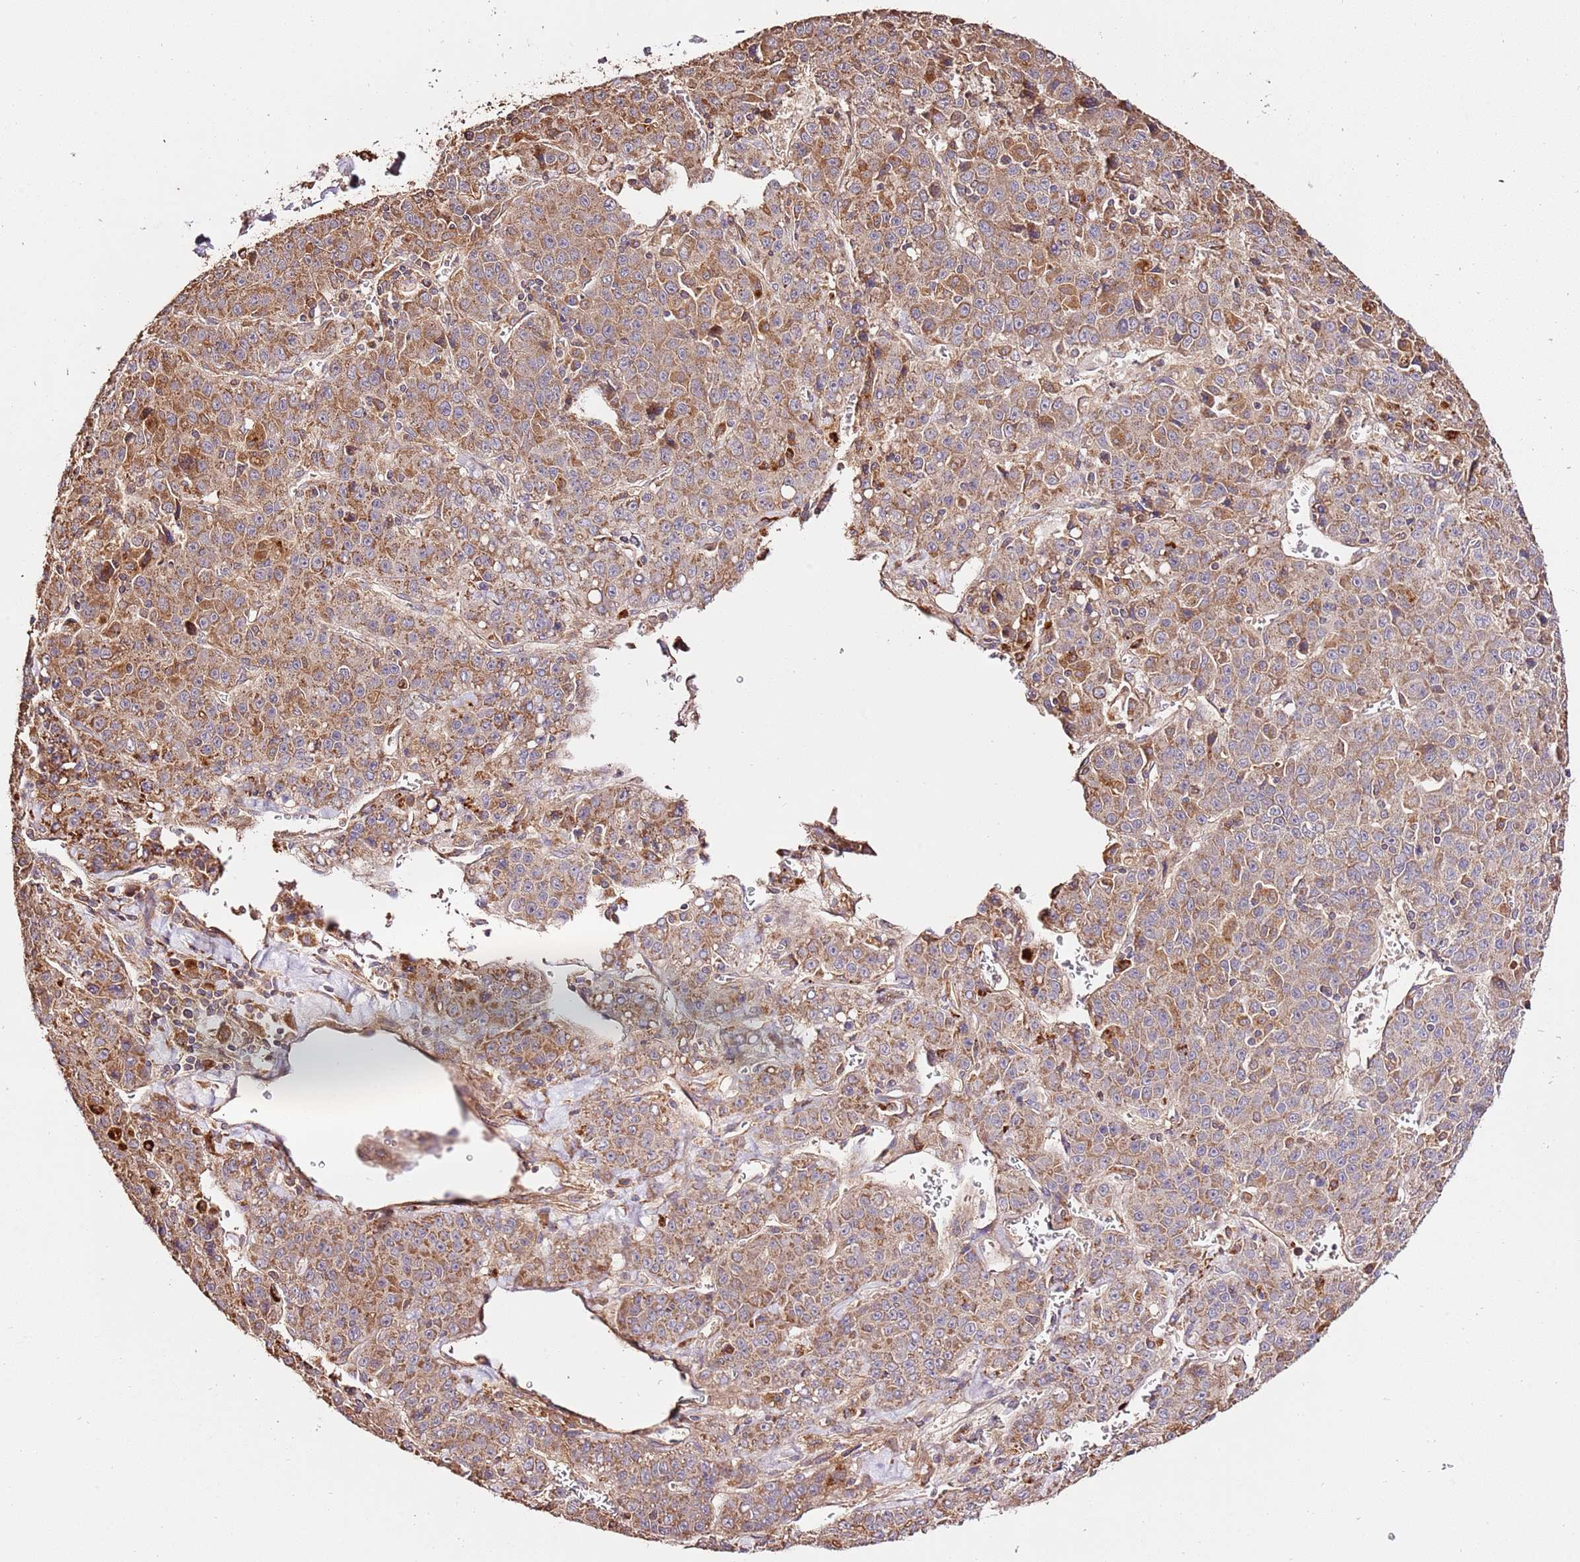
{"staining": {"intensity": "moderate", "quantity": ">75%", "location": "cytoplasmic/membranous"}, "tissue": "liver cancer", "cell_type": "Tumor cells", "image_type": "cancer", "snomed": [{"axis": "morphology", "description": "Carcinoma, Hepatocellular, NOS"}, {"axis": "topography", "description": "Liver"}], "caption": "Brown immunohistochemical staining in human hepatocellular carcinoma (liver) exhibits moderate cytoplasmic/membranous staining in approximately >75% of tumor cells. The staining was performed using DAB (3,3'-diaminobenzidine), with brown indicating positive protein expression. Nuclei are stained blue with hematoxylin.", "gene": "CEP55", "patient": {"sex": "female", "age": 53}}